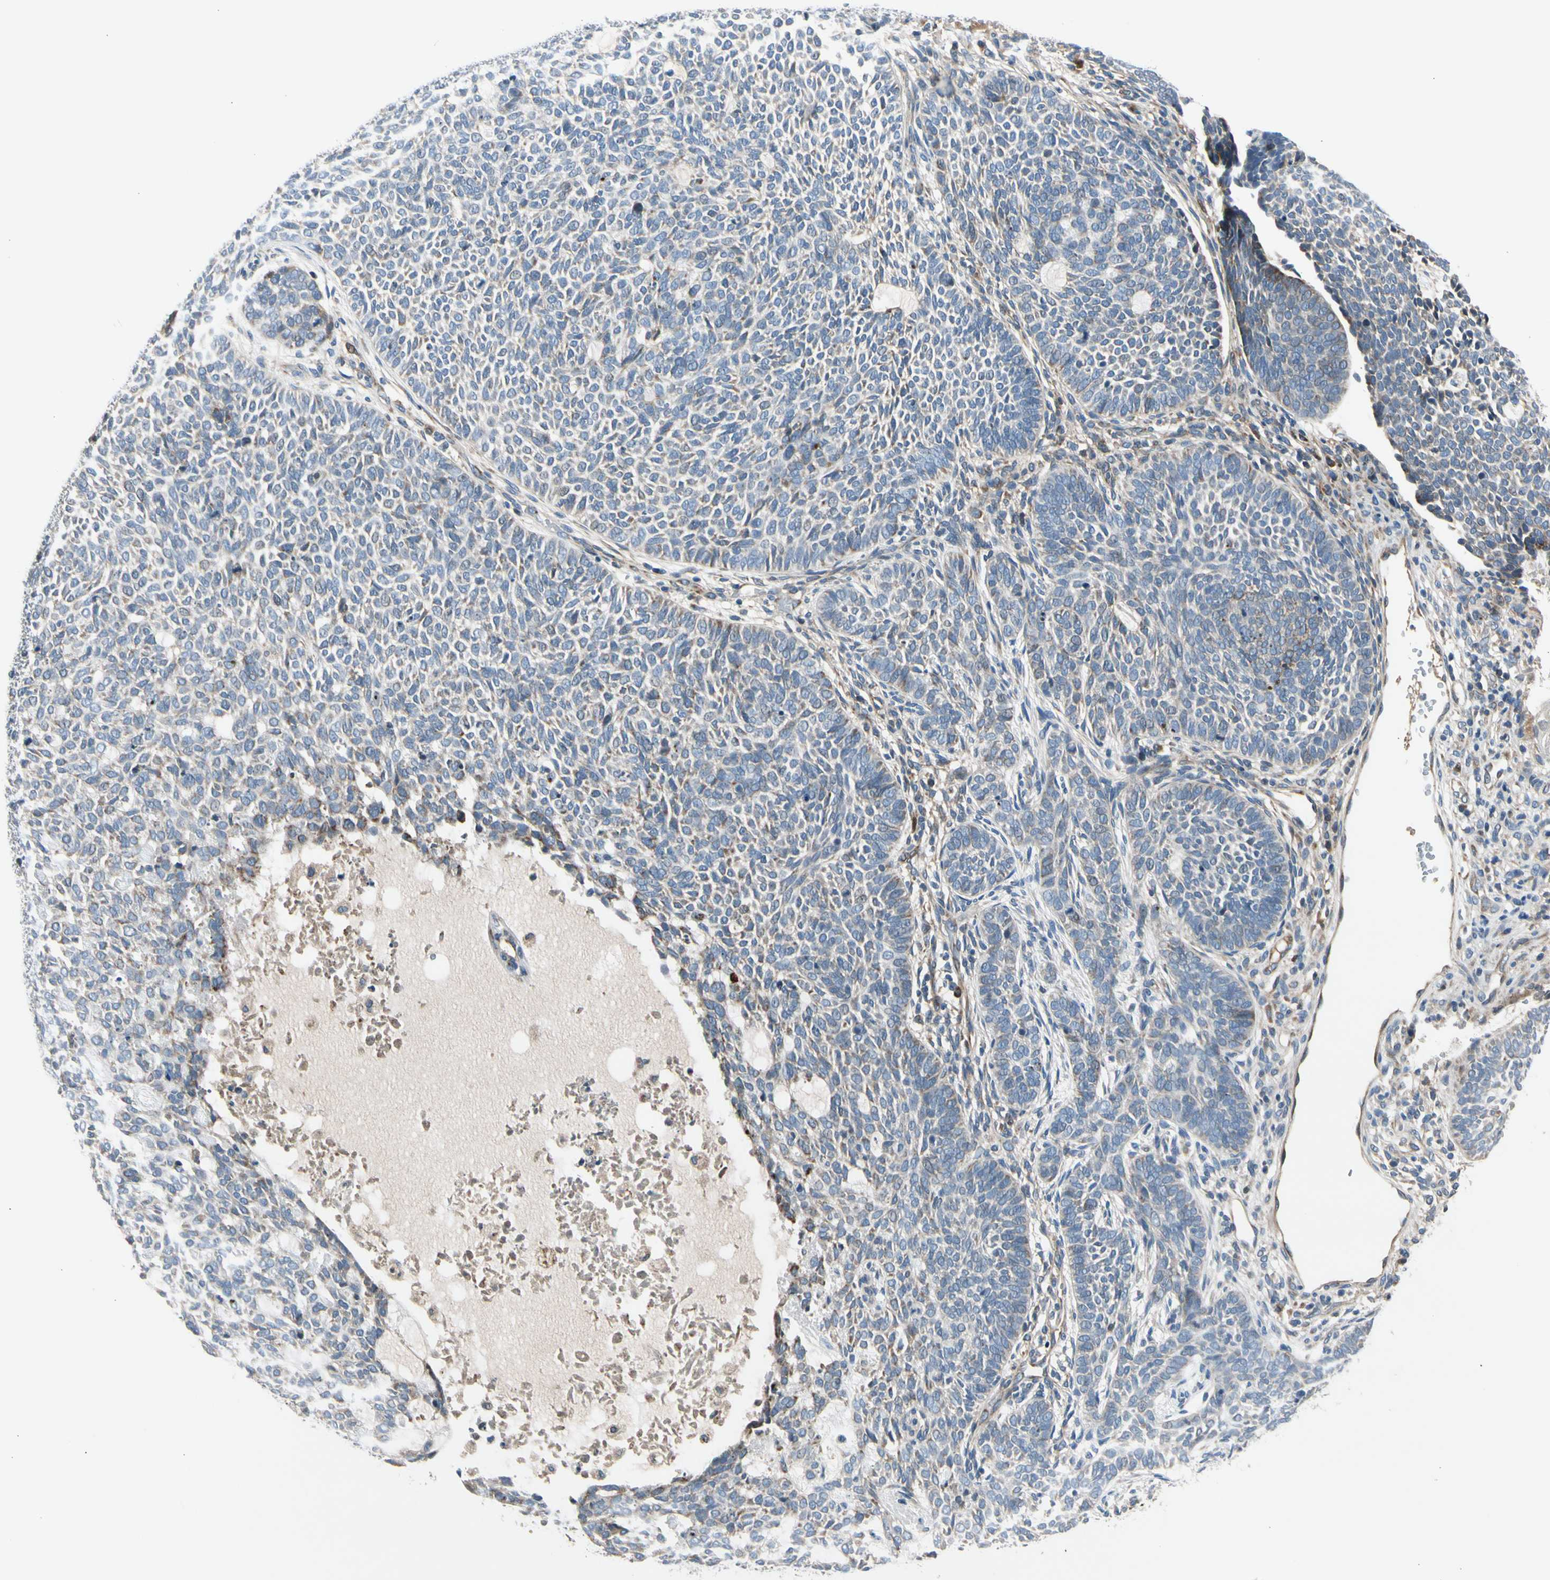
{"staining": {"intensity": "weak", "quantity": "25%-75%", "location": "cytoplasmic/membranous"}, "tissue": "skin cancer", "cell_type": "Tumor cells", "image_type": "cancer", "snomed": [{"axis": "morphology", "description": "Basal cell carcinoma"}, {"axis": "topography", "description": "Skin"}], "caption": "Immunohistochemical staining of human skin cancer (basal cell carcinoma) demonstrates weak cytoplasmic/membranous protein staining in approximately 25%-75% of tumor cells. The staining was performed using DAB, with brown indicating positive protein expression. Nuclei are stained blue with hematoxylin.", "gene": "NPHP3", "patient": {"sex": "male", "age": 87}}